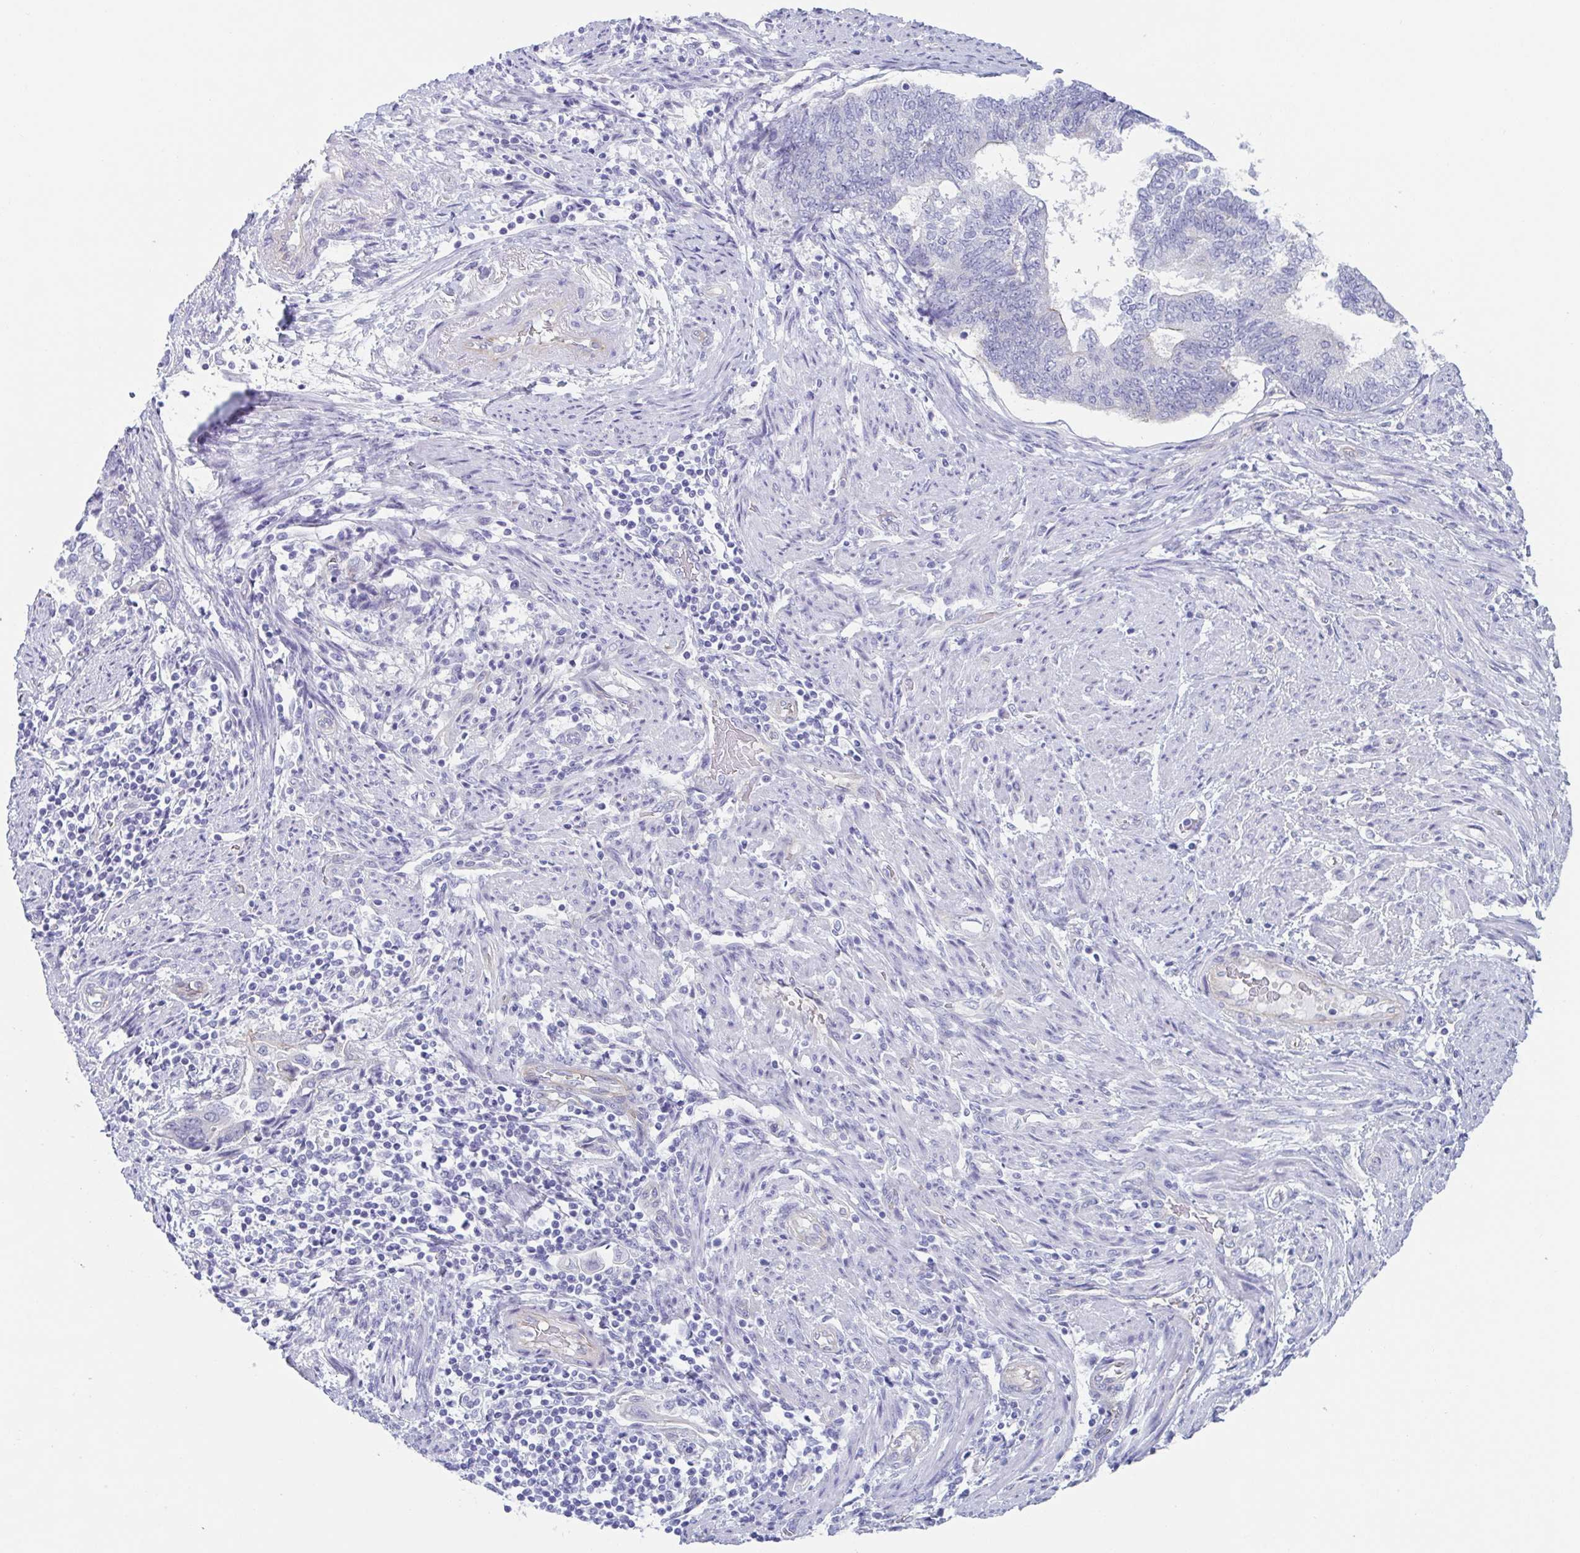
{"staining": {"intensity": "negative", "quantity": "none", "location": "none"}, "tissue": "endometrial cancer", "cell_type": "Tumor cells", "image_type": "cancer", "snomed": [{"axis": "morphology", "description": "Adenocarcinoma, NOS"}, {"axis": "topography", "description": "Endometrium"}], "caption": "The image exhibits no significant positivity in tumor cells of endometrial adenocarcinoma.", "gene": "DYNC1I1", "patient": {"sex": "female", "age": 65}}